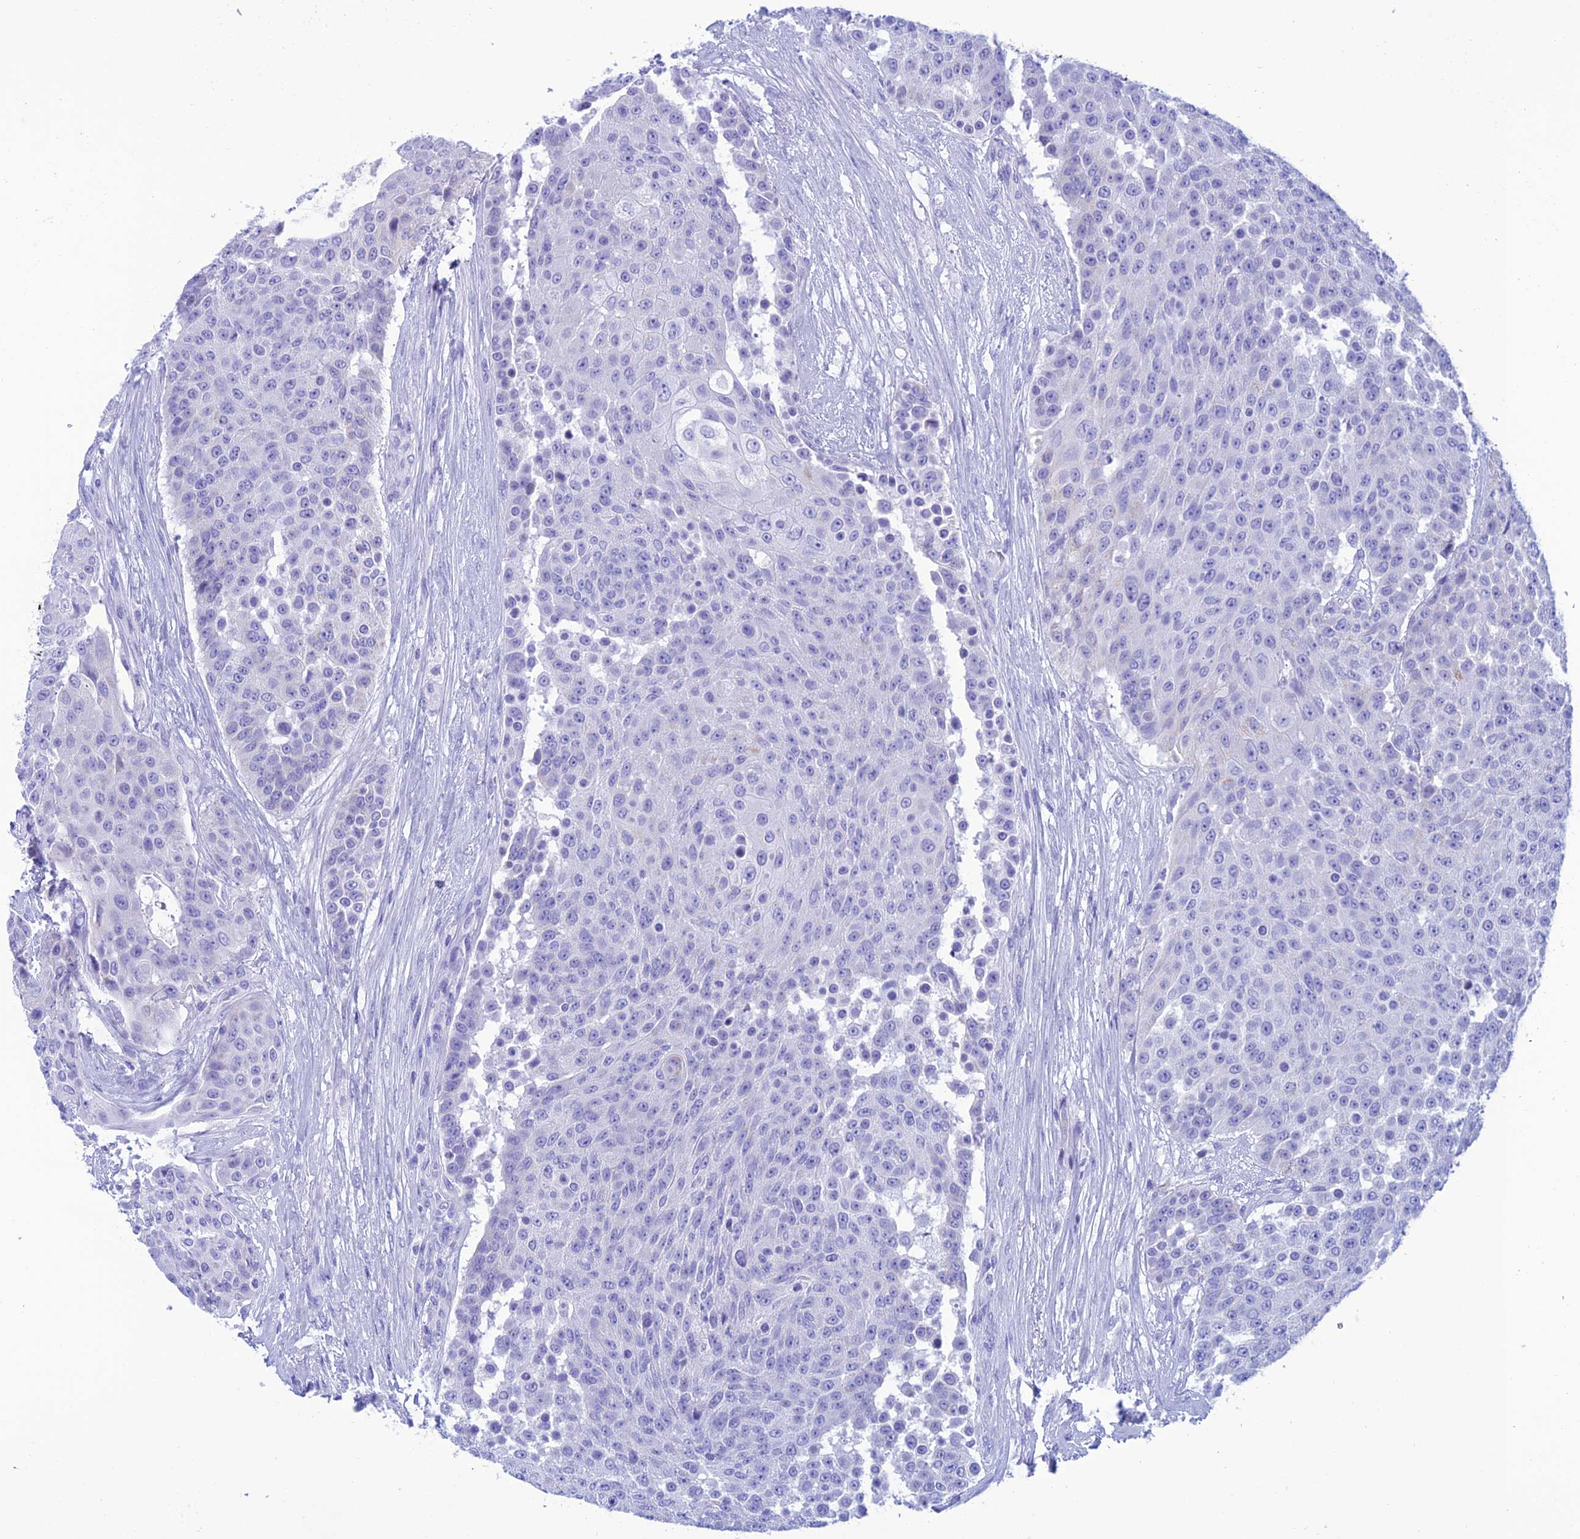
{"staining": {"intensity": "negative", "quantity": "none", "location": "none"}, "tissue": "urothelial cancer", "cell_type": "Tumor cells", "image_type": "cancer", "snomed": [{"axis": "morphology", "description": "Urothelial carcinoma, High grade"}, {"axis": "topography", "description": "Urinary bladder"}], "caption": "An image of urothelial cancer stained for a protein reveals no brown staining in tumor cells.", "gene": "NXPE4", "patient": {"sex": "female", "age": 63}}